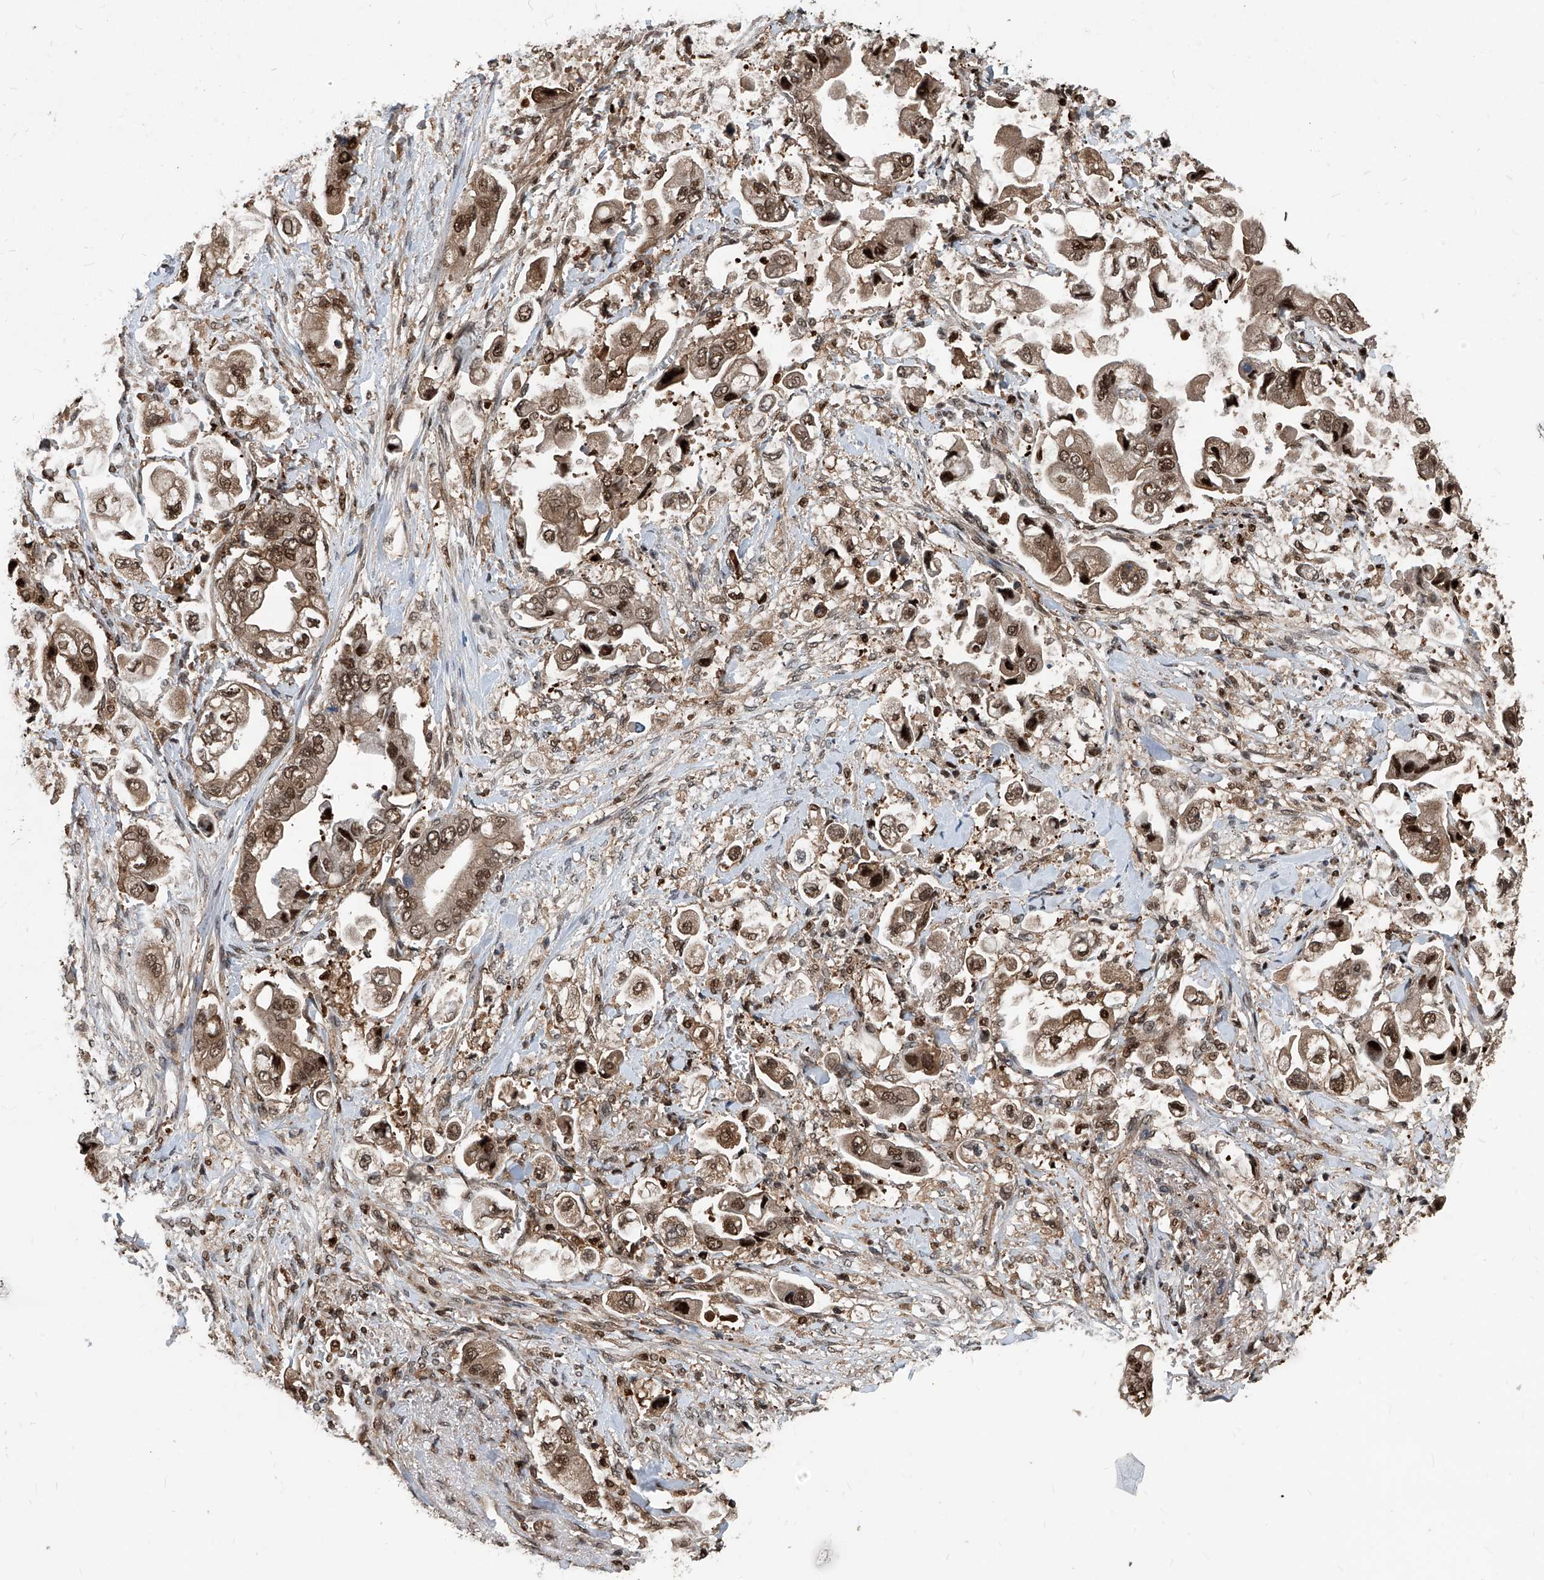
{"staining": {"intensity": "strong", "quantity": "25%-75%", "location": "nuclear"}, "tissue": "stomach cancer", "cell_type": "Tumor cells", "image_type": "cancer", "snomed": [{"axis": "morphology", "description": "Adenocarcinoma, NOS"}, {"axis": "topography", "description": "Stomach"}], "caption": "Tumor cells display high levels of strong nuclear positivity in about 25%-75% of cells in adenocarcinoma (stomach).", "gene": "PSMB1", "patient": {"sex": "male", "age": 62}}